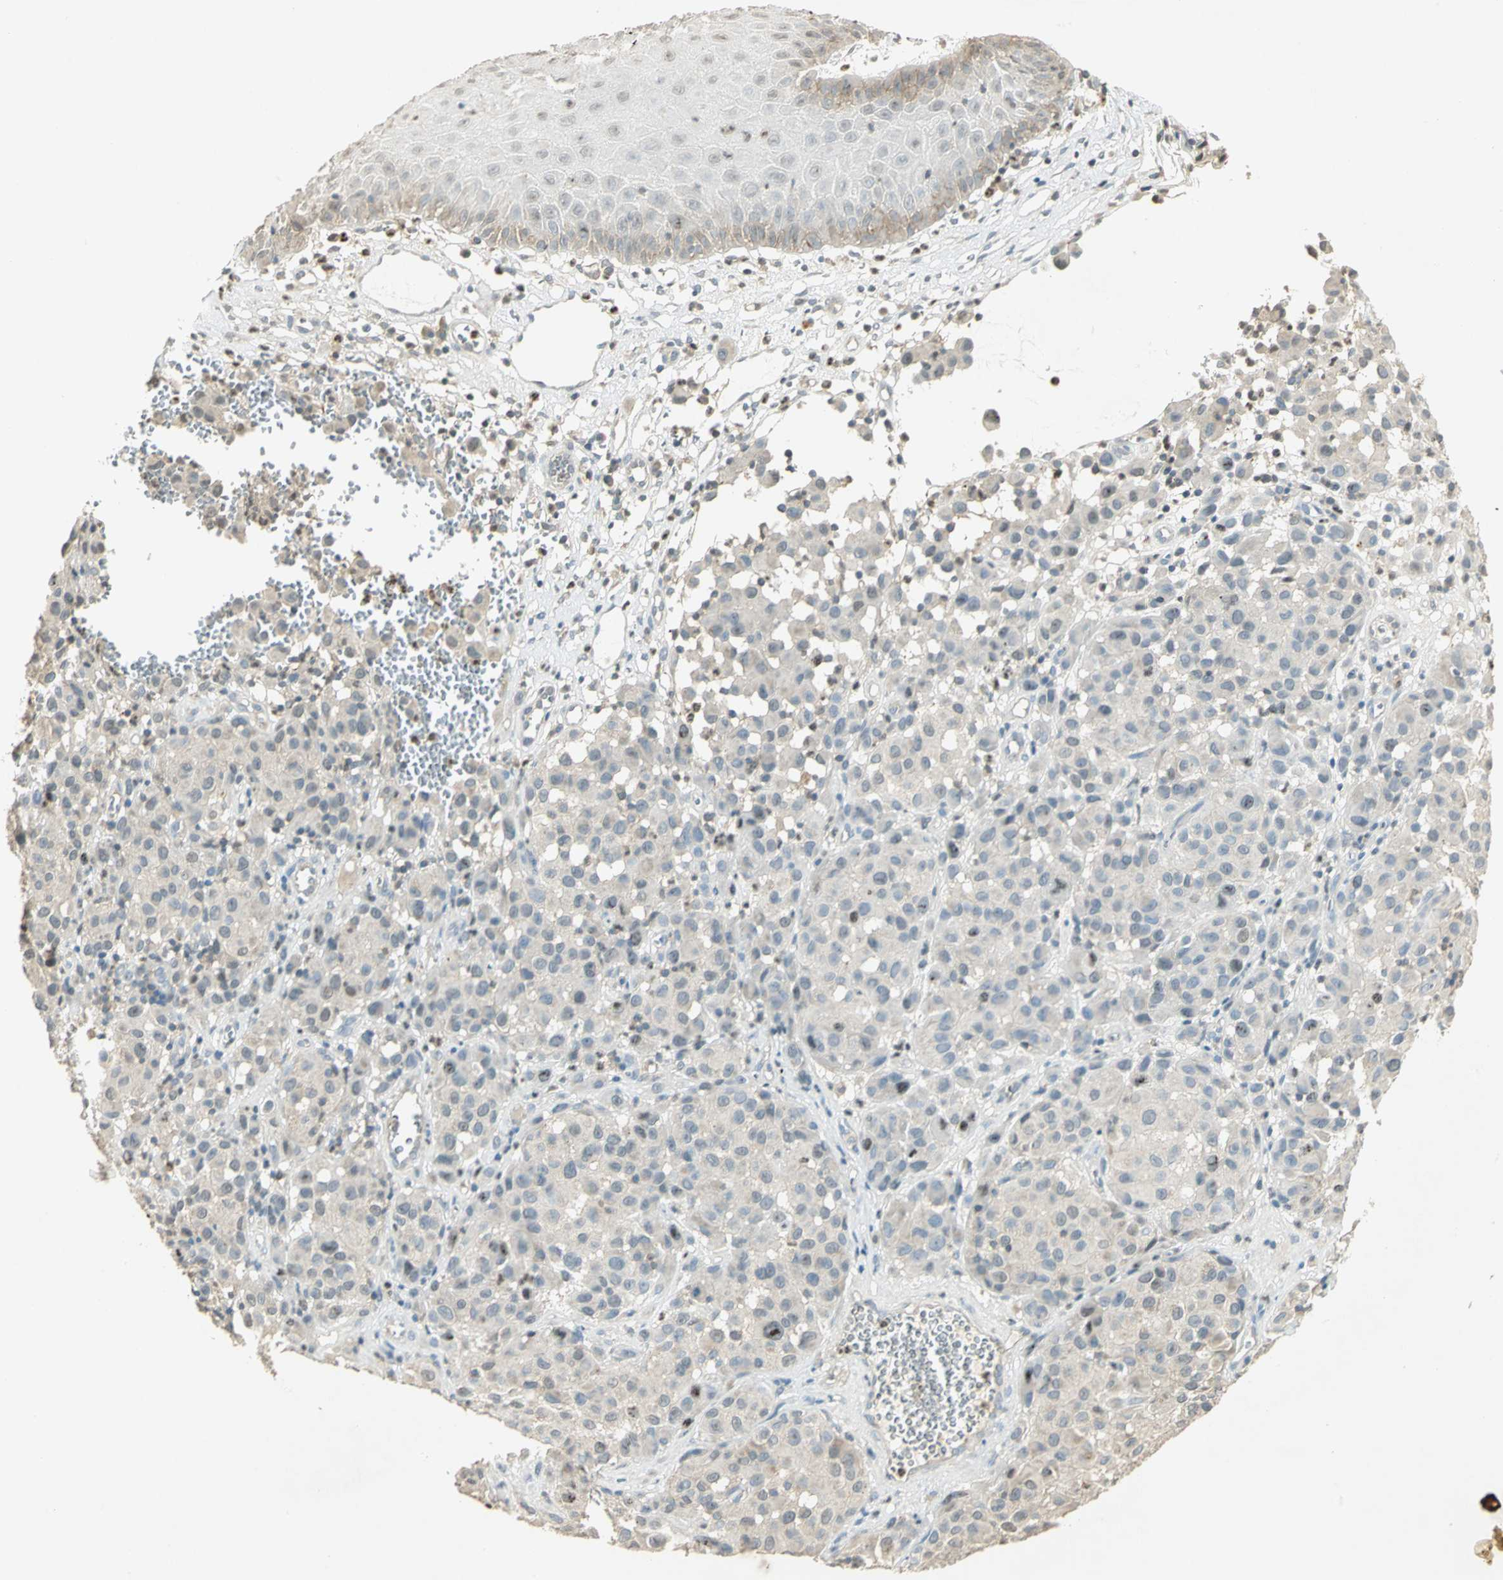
{"staining": {"intensity": "moderate", "quantity": "<25%", "location": "nuclear"}, "tissue": "melanoma", "cell_type": "Tumor cells", "image_type": "cancer", "snomed": [{"axis": "morphology", "description": "Malignant melanoma, NOS"}, {"axis": "topography", "description": "Skin"}], "caption": "This photomicrograph exhibits IHC staining of human melanoma, with low moderate nuclear positivity in about <25% of tumor cells.", "gene": "BIRC2", "patient": {"sex": "female", "age": 21}}